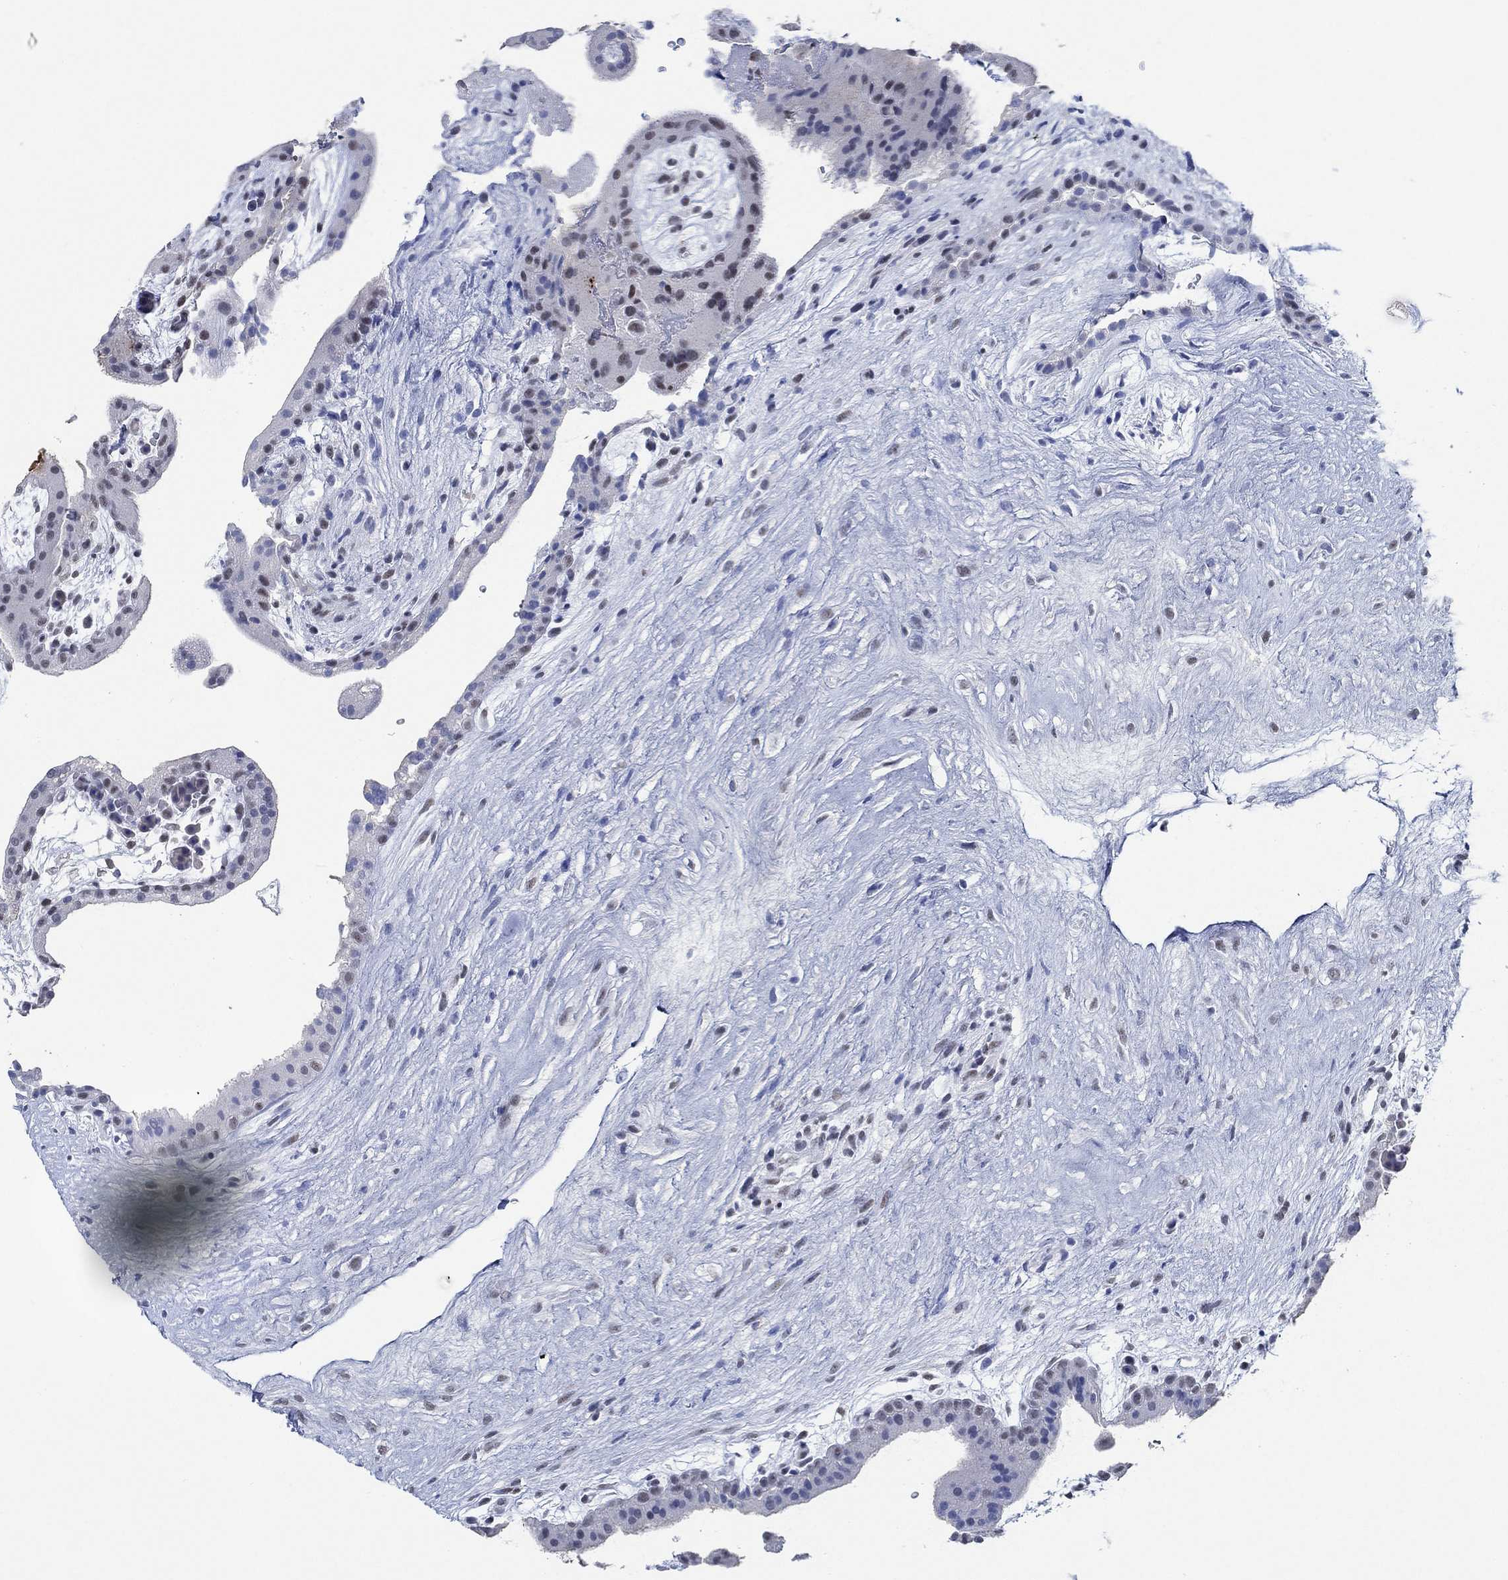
{"staining": {"intensity": "weak", "quantity": ">75%", "location": "nuclear"}, "tissue": "placenta", "cell_type": "Decidual cells", "image_type": "normal", "snomed": [{"axis": "morphology", "description": "Normal tissue, NOS"}, {"axis": "topography", "description": "Placenta"}], "caption": "Placenta stained for a protein exhibits weak nuclear positivity in decidual cells.", "gene": "PPP1R17", "patient": {"sex": "female", "age": 19}}